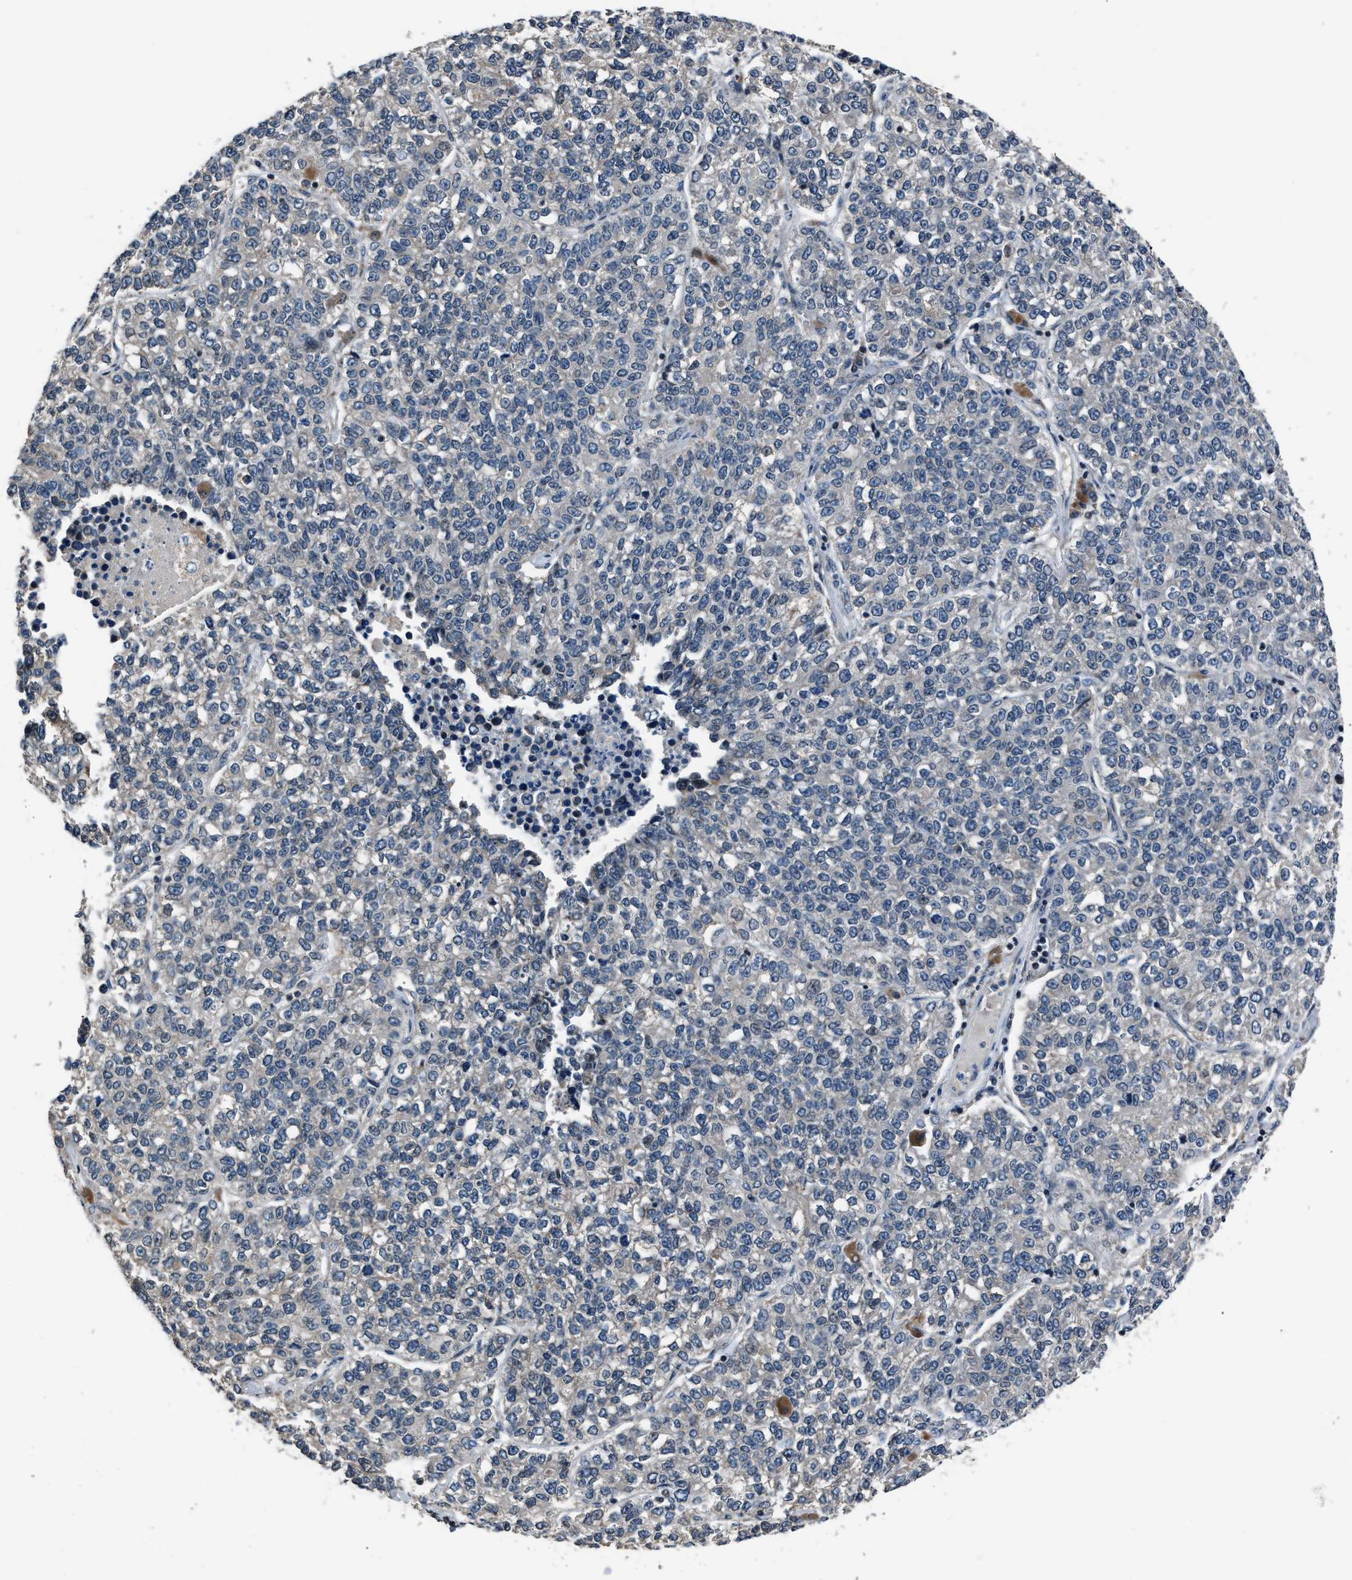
{"staining": {"intensity": "weak", "quantity": "<25%", "location": "cytoplasmic/membranous"}, "tissue": "lung cancer", "cell_type": "Tumor cells", "image_type": "cancer", "snomed": [{"axis": "morphology", "description": "Adenocarcinoma, NOS"}, {"axis": "topography", "description": "Lung"}], "caption": "Tumor cells are negative for brown protein staining in lung adenocarcinoma.", "gene": "TNRC18", "patient": {"sex": "male", "age": 49}}